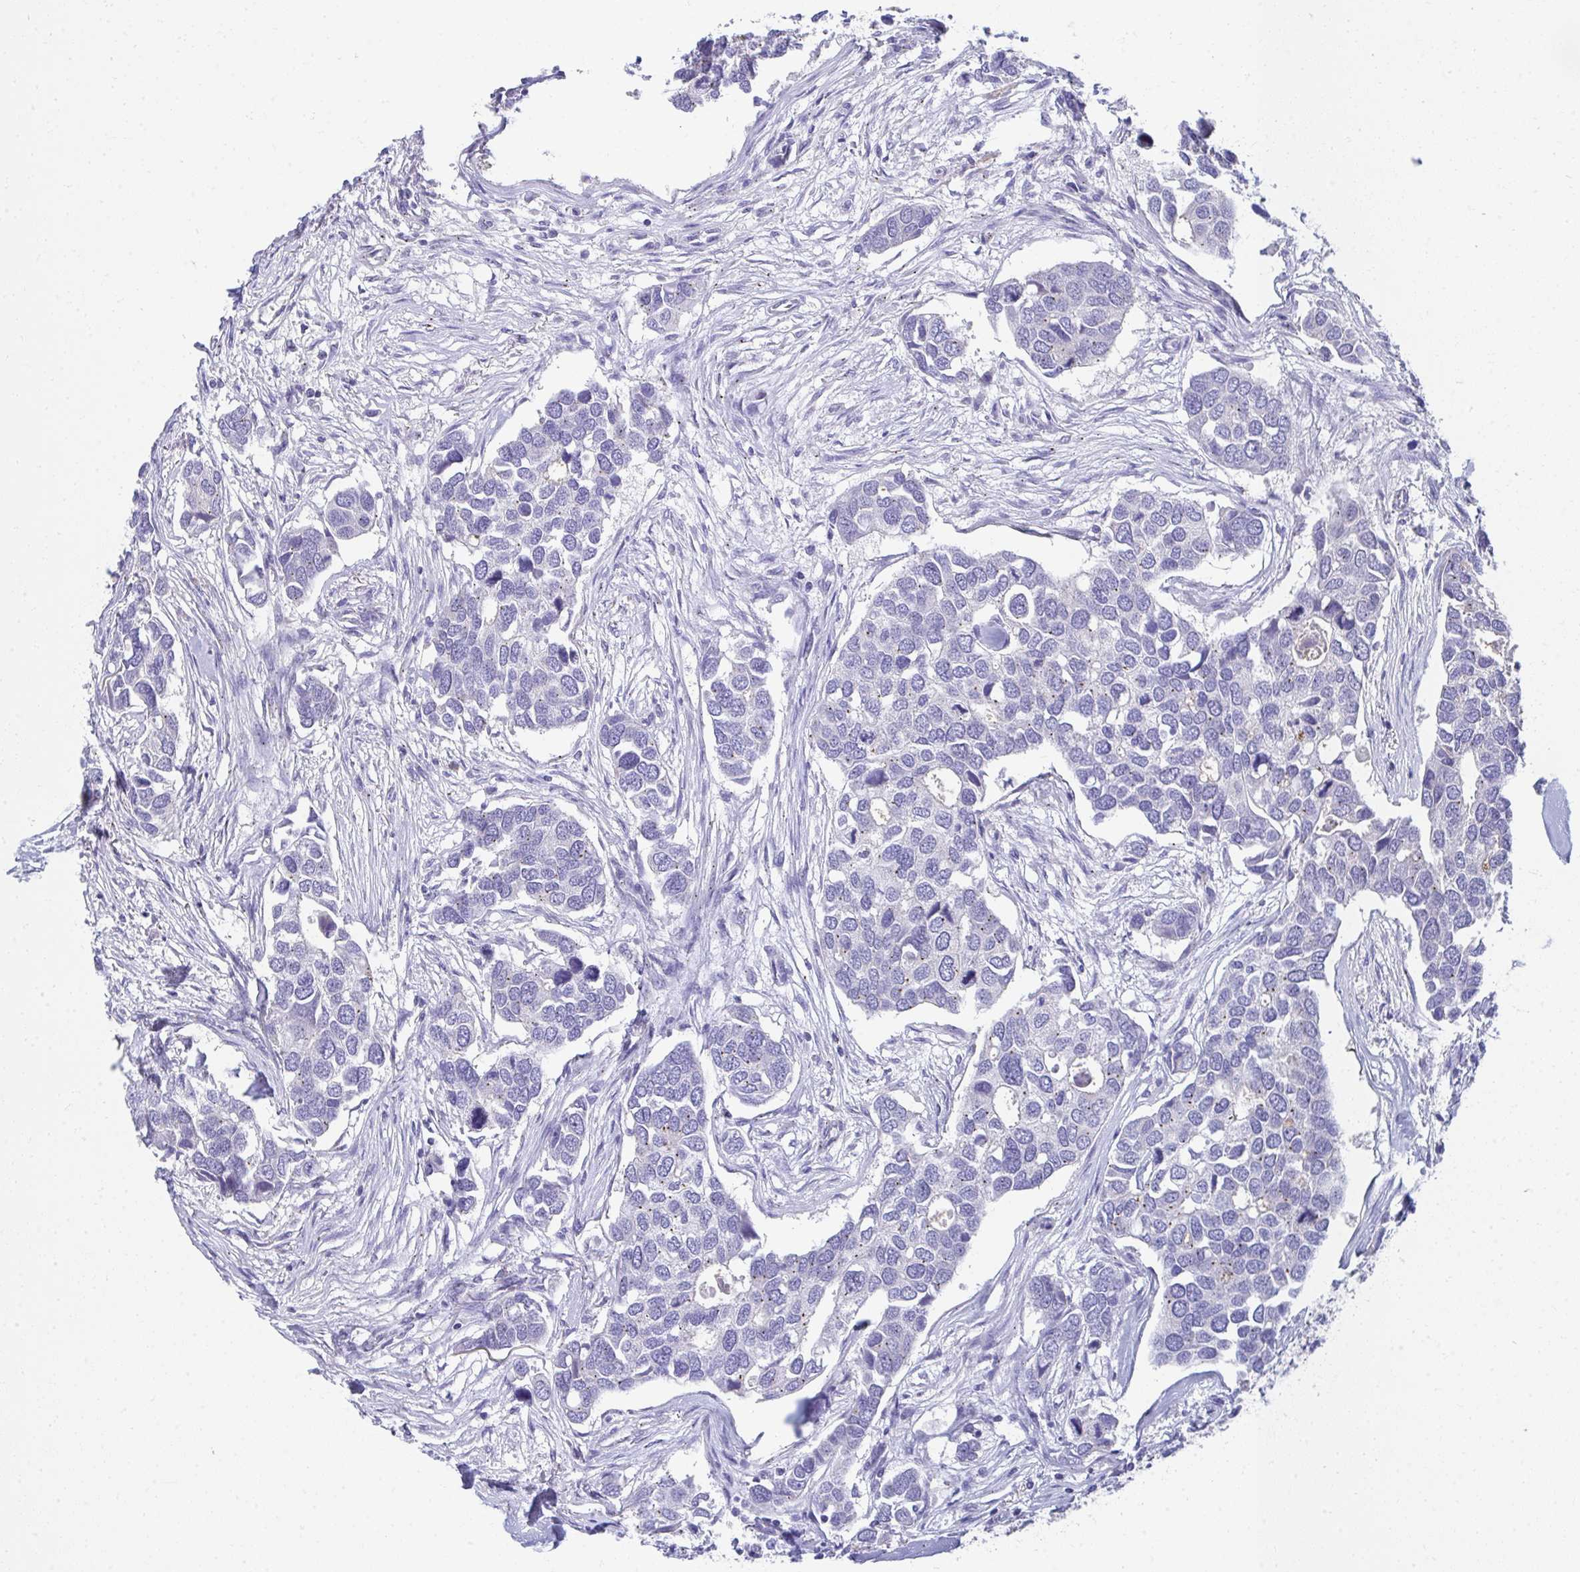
{"staining": {"intensity": "negative", "quantity": "none", "location": "none"}, "tissue": "breast cancer", "cell_type": "Tumor cells", "image_type": "cancer", "snomed": [{"axis": "morphology", "description": "Duct carcinoma"}, {"axis": "topography", "description": "Breast"}], "caption": "Tumor cells show no significant protein staining in breast invasive ductal carcinoma.", "gene": "TMPRSS2", "patient": {"sex": "female", "age": 83}}